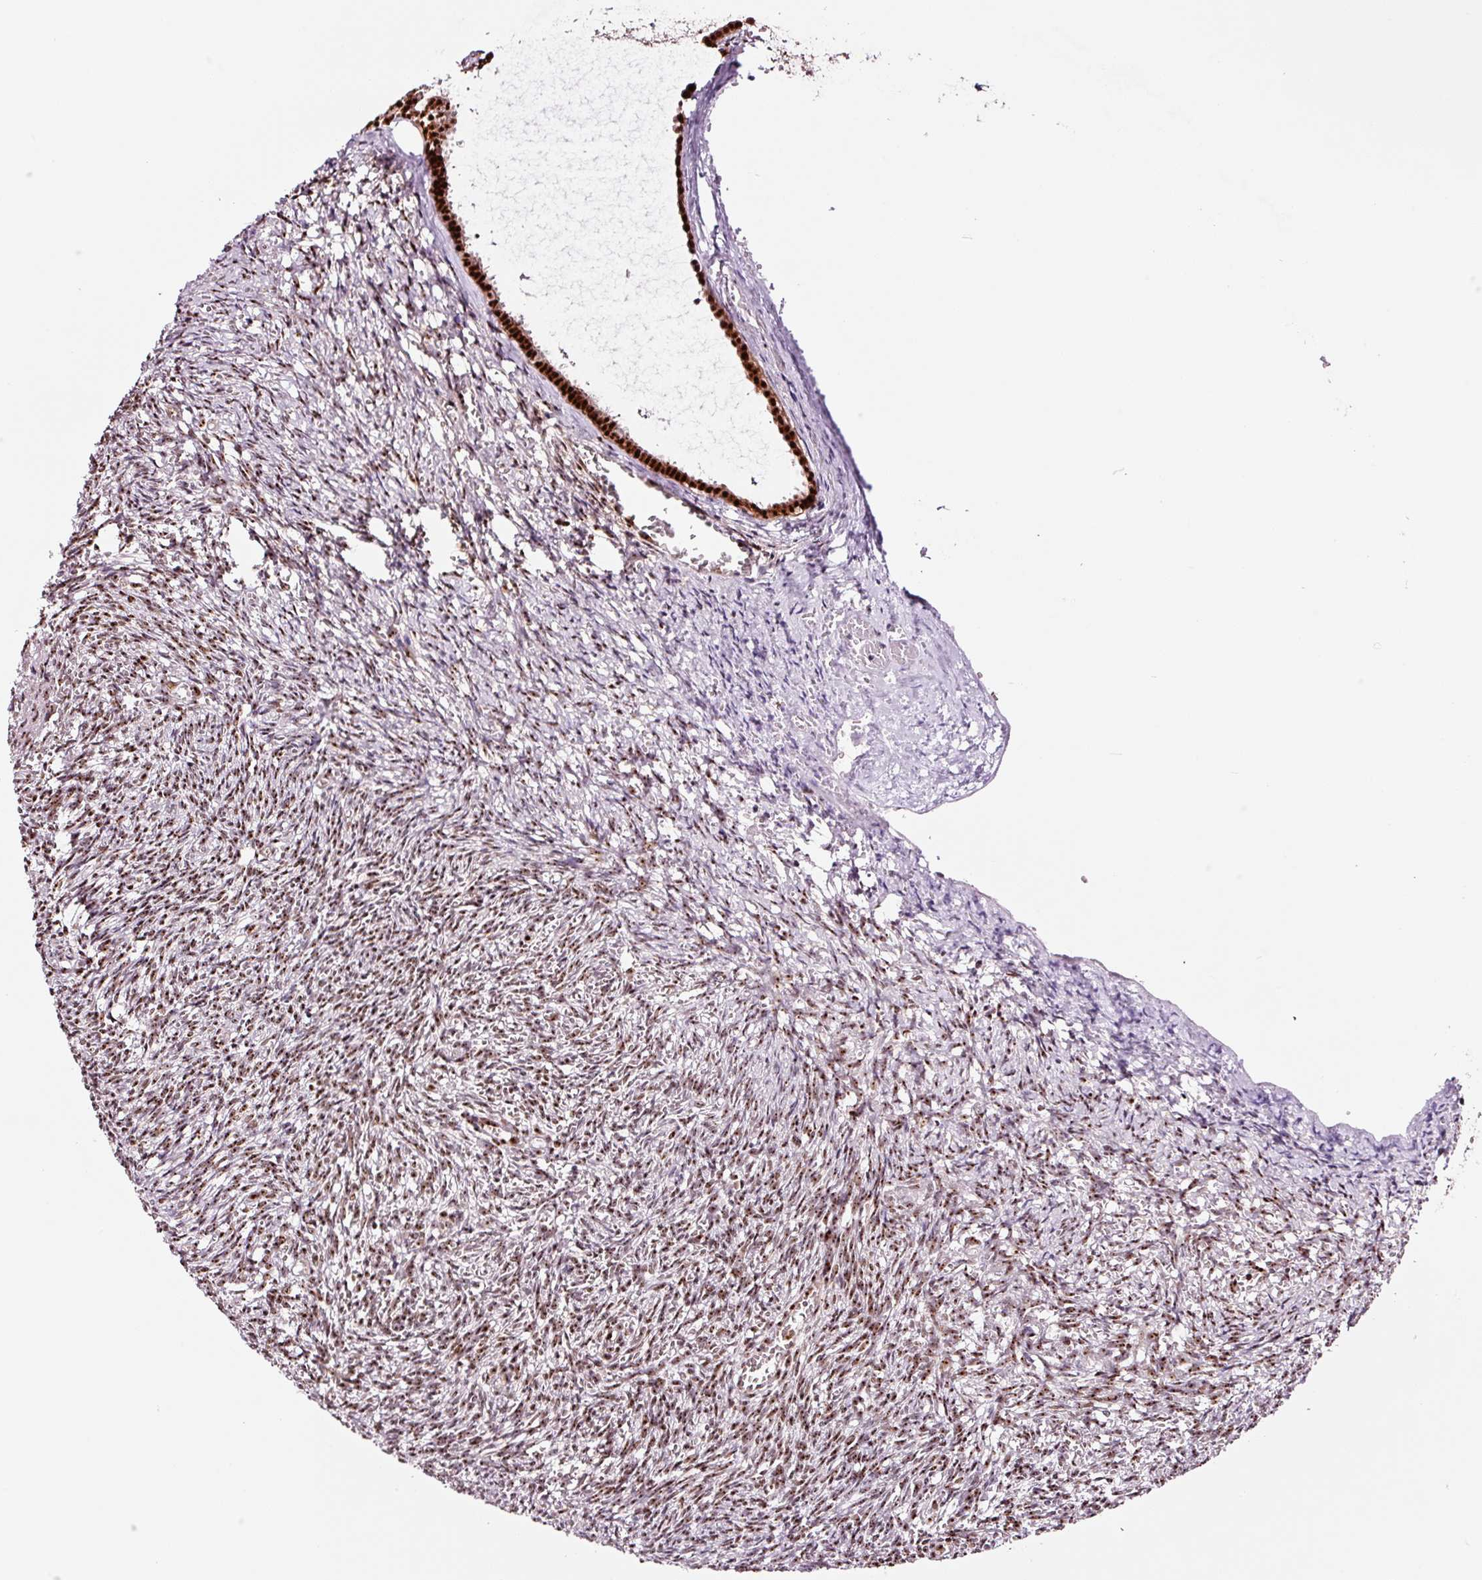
{"staining": {"intensity": "strong", "quantity": ">75%", "location": "nuclear"}, "tissue": "ovary", "cell_type": "Follicle cells", "image_type": "normal", "snomed": [{"axis": "morphology", "description": "Normal tissue, NOS"}, {"axis": "topography", "description": "Ovary"}], "caption": "IHC of normal ovary shows high levels of strong nuclear staining in about >75% of follicle cells.", "gene": "GNL3", "patient": {"sex": "female", "age": 67}}